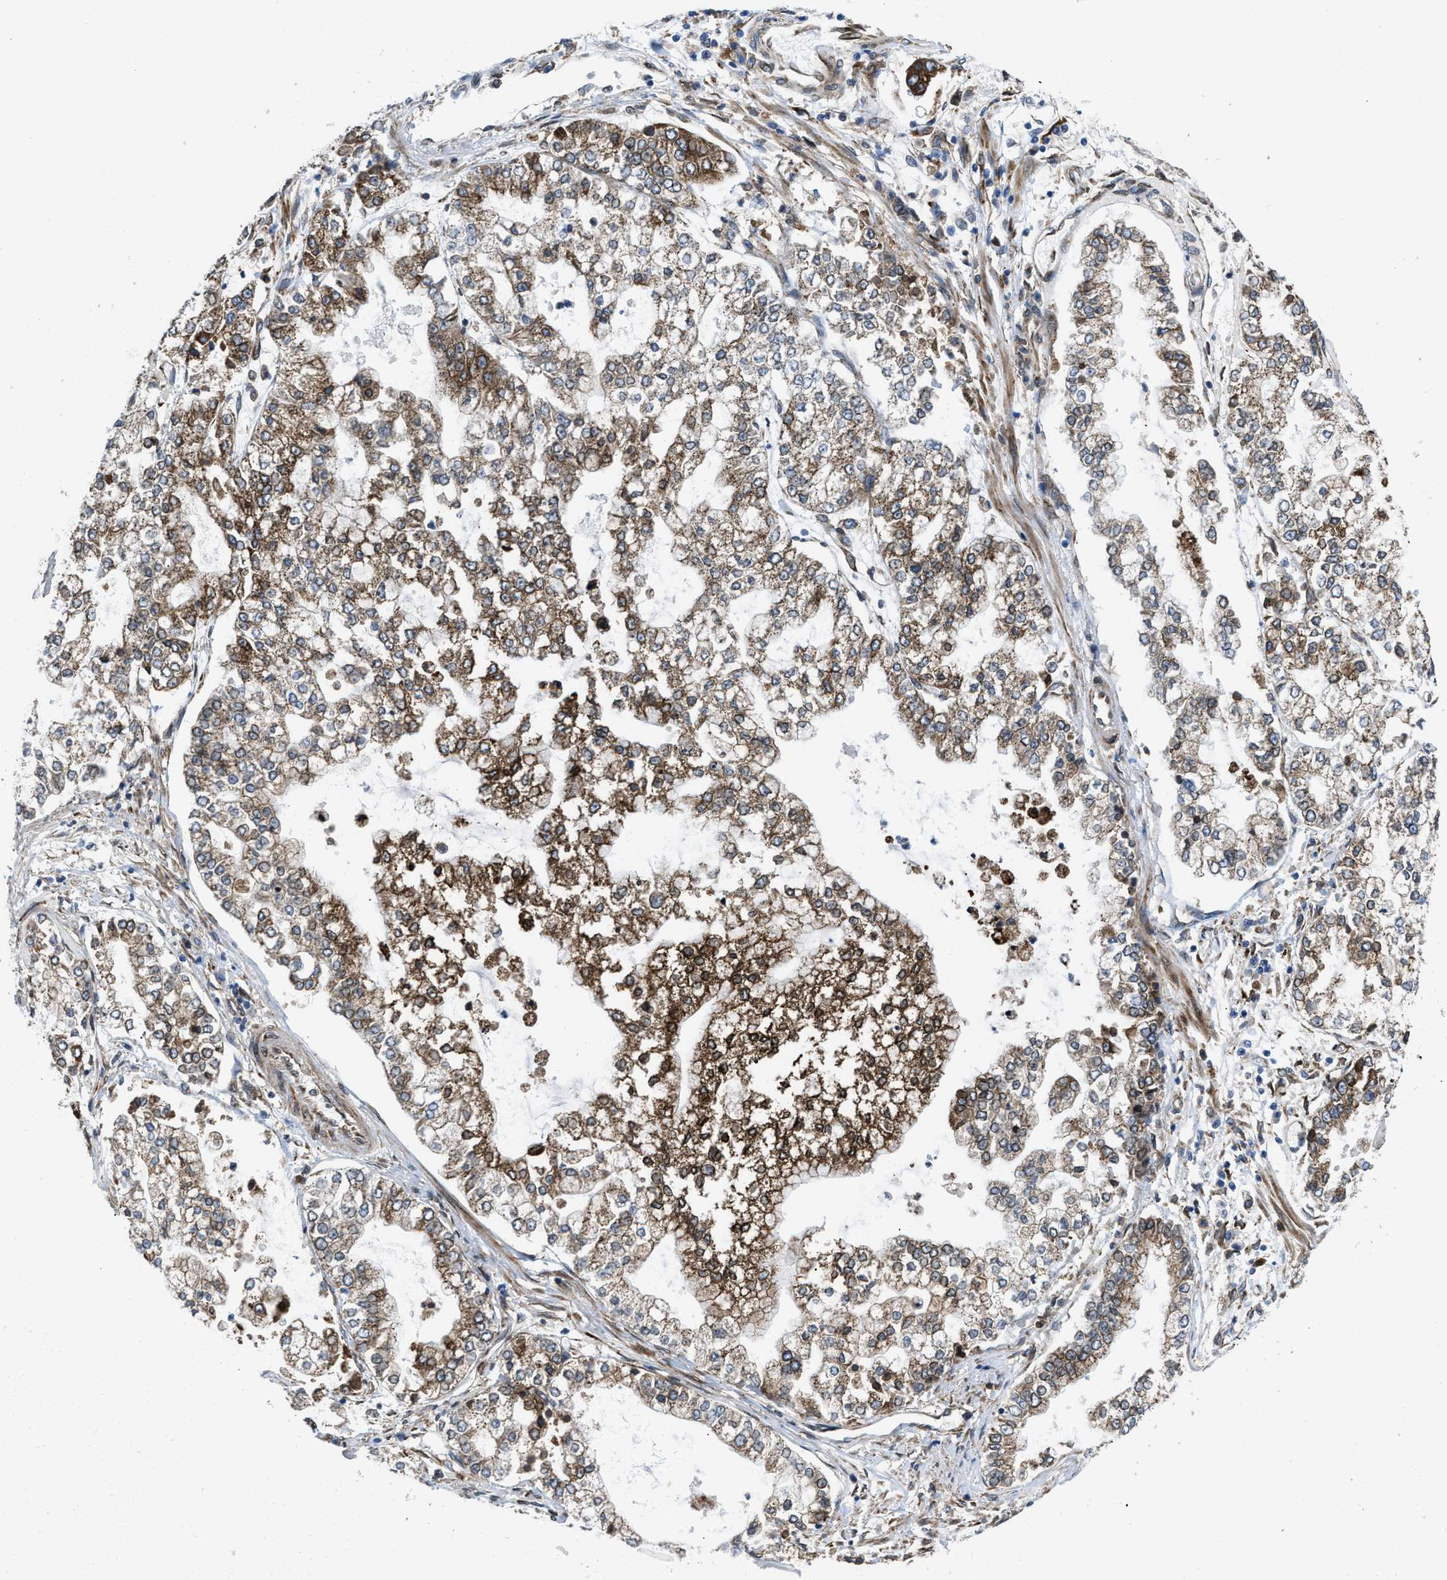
{"staining": {"intensity": "strong", "quantity": ">75%", "location": "cytoplasmic/membranous"}, "tissue": "stomach cancer", "cell_type": "Tumor cells", "image_type": "cancer", "snomed": [{"axis": "morphology", "description": "Adenocarcinoma, NOS"}, {"axis": "topography", "description": "Stomach"}], "caption": "This is an image of immunohistochemistry (IHC) staining of adenocarcinoma (stomach), which shows strong positivity in the cytoplasmic/membranous of tumor cells.", "gene": "ERLIN2", "patient": {"sex": "male", "age": 76}}